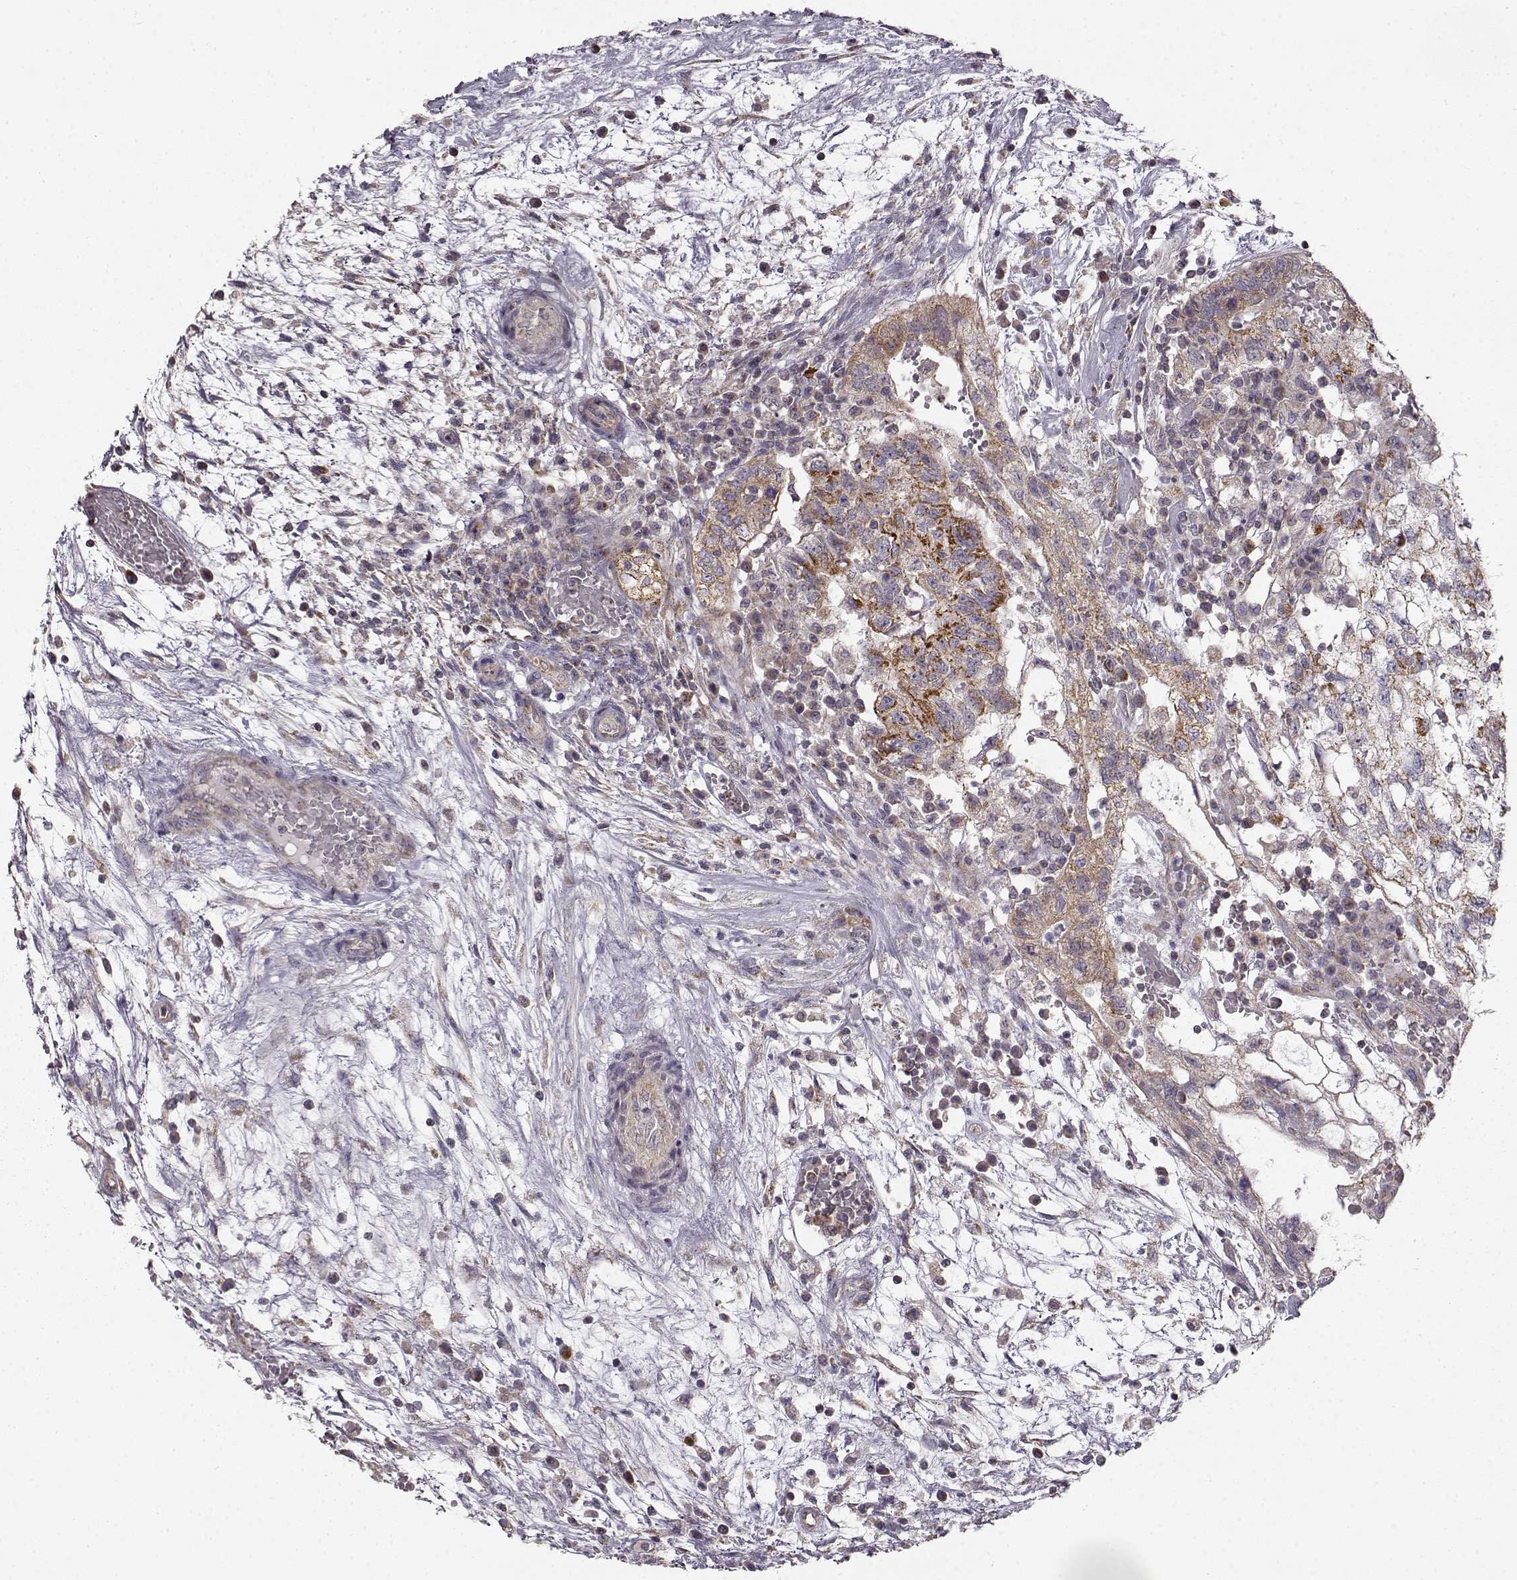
{"staining": {"intensity": "moderate", "quantity": ">75%", "location": "cytoplasmic/membranous"}, "tissue": "testis cancer", "cell_type": "Tumor cells", "image_type": "cancer", "snomed": [{"axis": "morphology", "description": "Normal tissue, NOS"}, {"axis": "morphology", "description": "Carcinoma, Embryonal, NOS"}, {"axis": "topography", "description": "Testis"}, {"axis": "topography", "description": "Epididymis"}], "caption": "Embryonal carcinoma (testis) was stained to show a protein in brown. There is medium levels of moderate cytoplasmic/membranous staining in approximately >75% of tumor cells.", "gene": "ERBB3", "patient": {"sex": "male", "age": 32}}